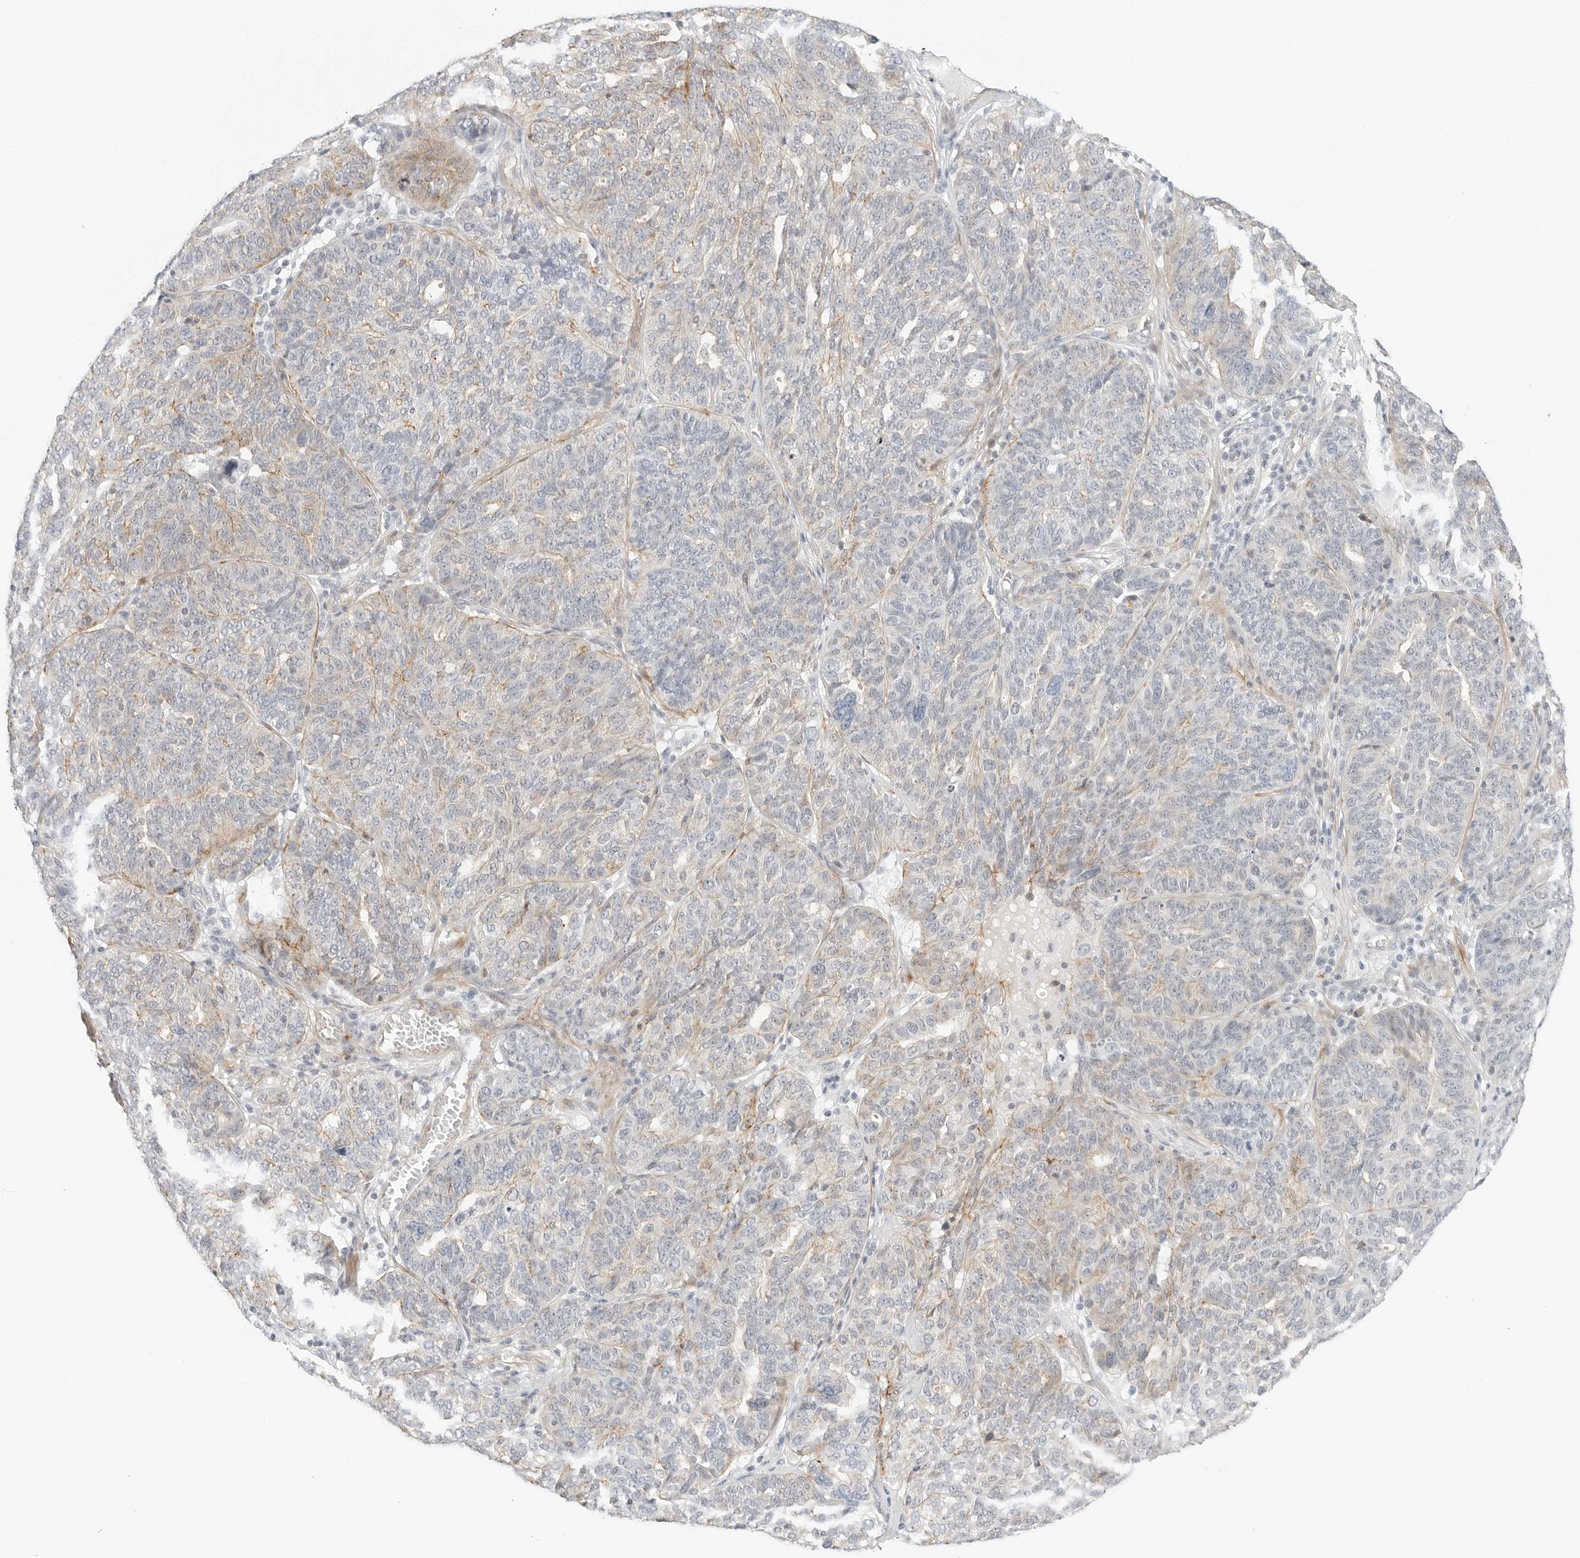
{"staining": {"intensity": "negative", "quantity": "none", "location": "none"}, "tissue": "ovarian cancer", "cell_type": "Tumor cells", "image_type": "cancer", "snomed": [{"axis": "morphology", "description": "Cystadenocarcinoma, serous, NOS"}, {"axis": "topography", "description": "Ovary"}], "caption": "Ovarian cancer stained for a protein using immunohistochemistry exhibits no staining tumor cells.", "gene": "IQCC", "patient": {"sex": "female", "age": 59}}